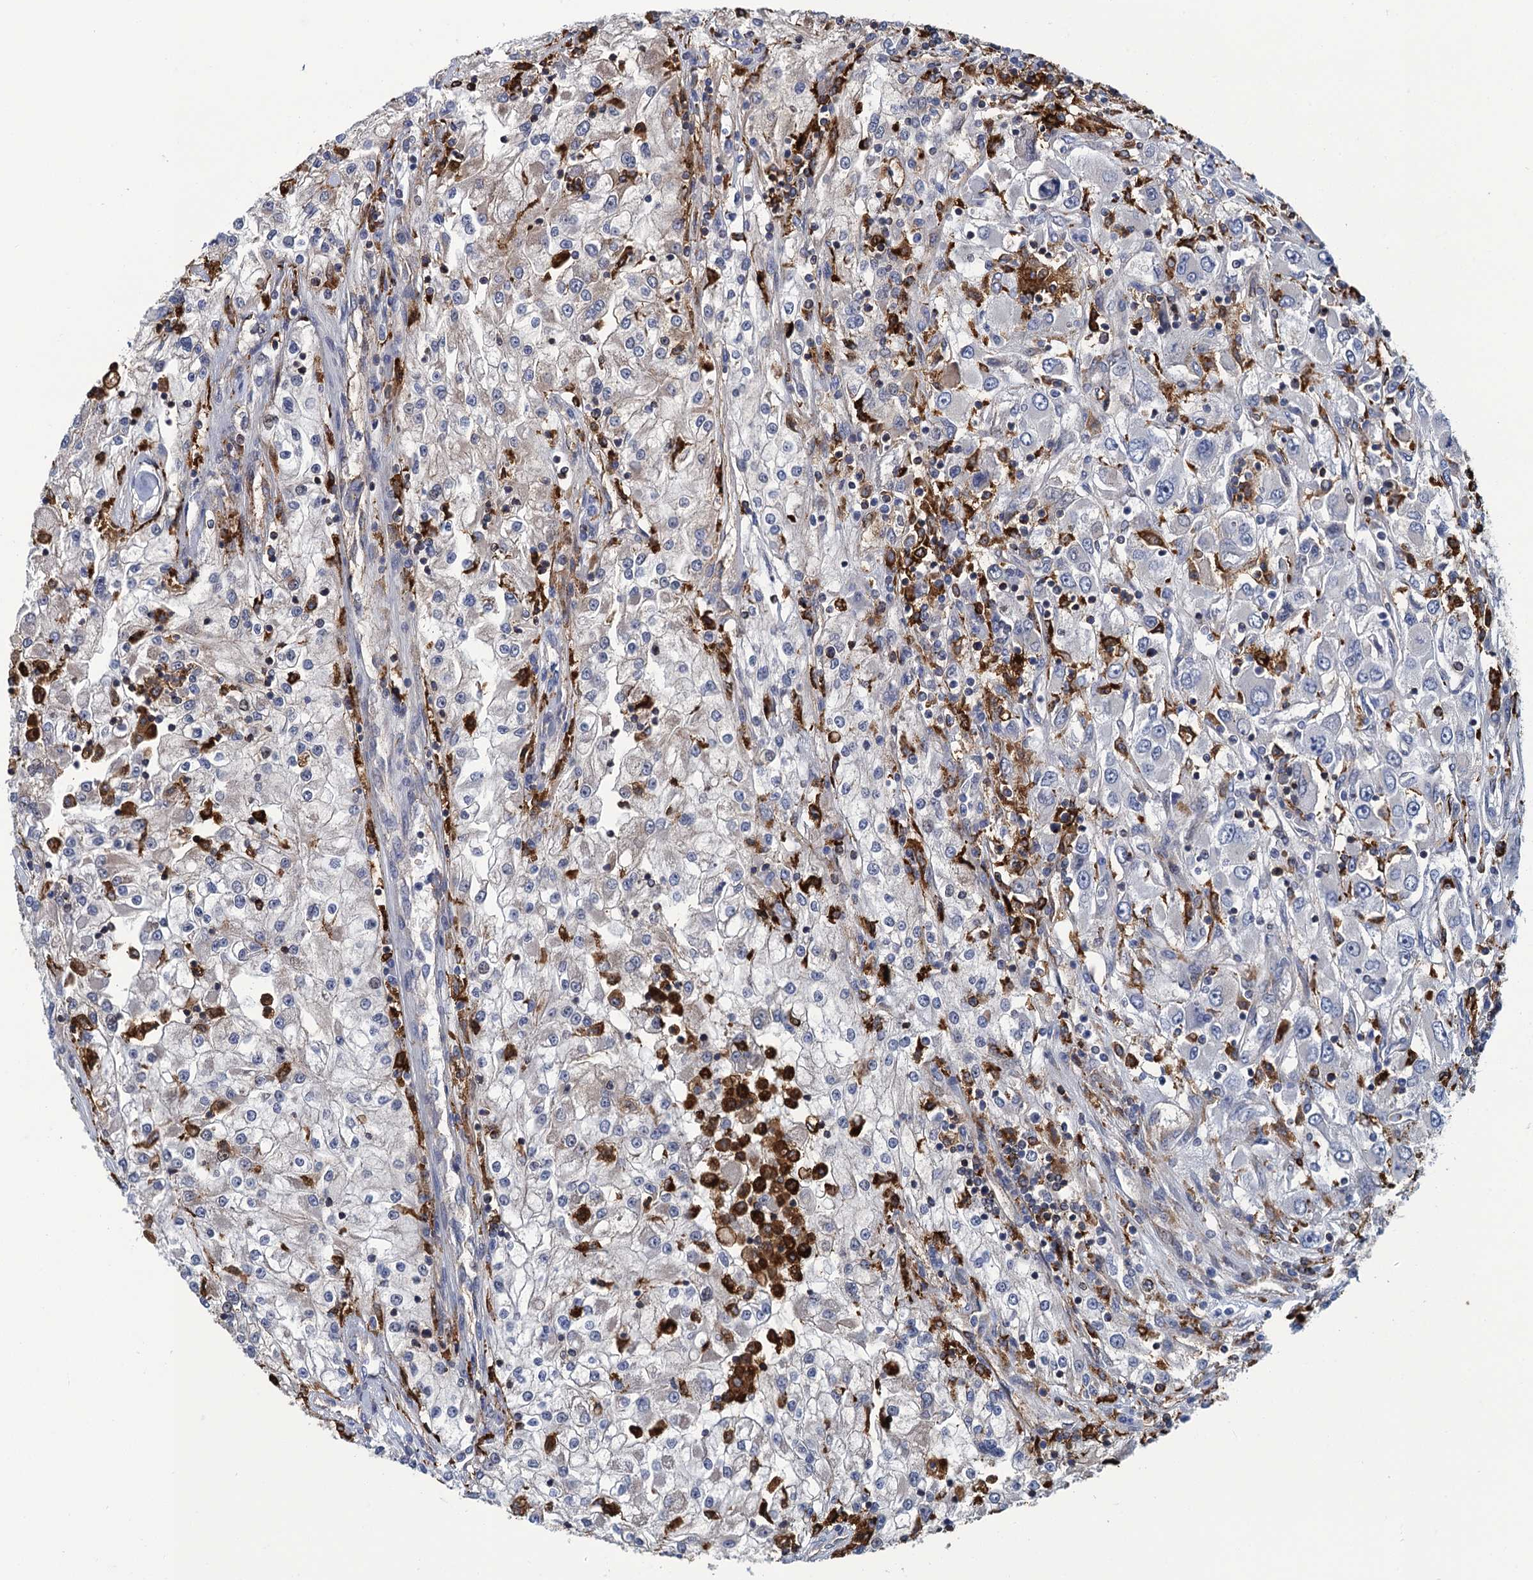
{"staining": {"intensity": "negative", "quantity": "none", "location": "none"}, "tissue": "renal cancer", "cell_type": "Tumor cells", "image_type": "cancer", "snomed": [{"axis": "morphology", "description": "Adenocarcinoma, NOS"}, {"axis": "topography", "description": "Kidney"}], "caption": "Photomicrograph shows no significant protein expression in tumor cells of renal cancer. Nuclei are stained in blue.", "gene": "DNHD1", "patient": {"sex": "female", "age": 52}}